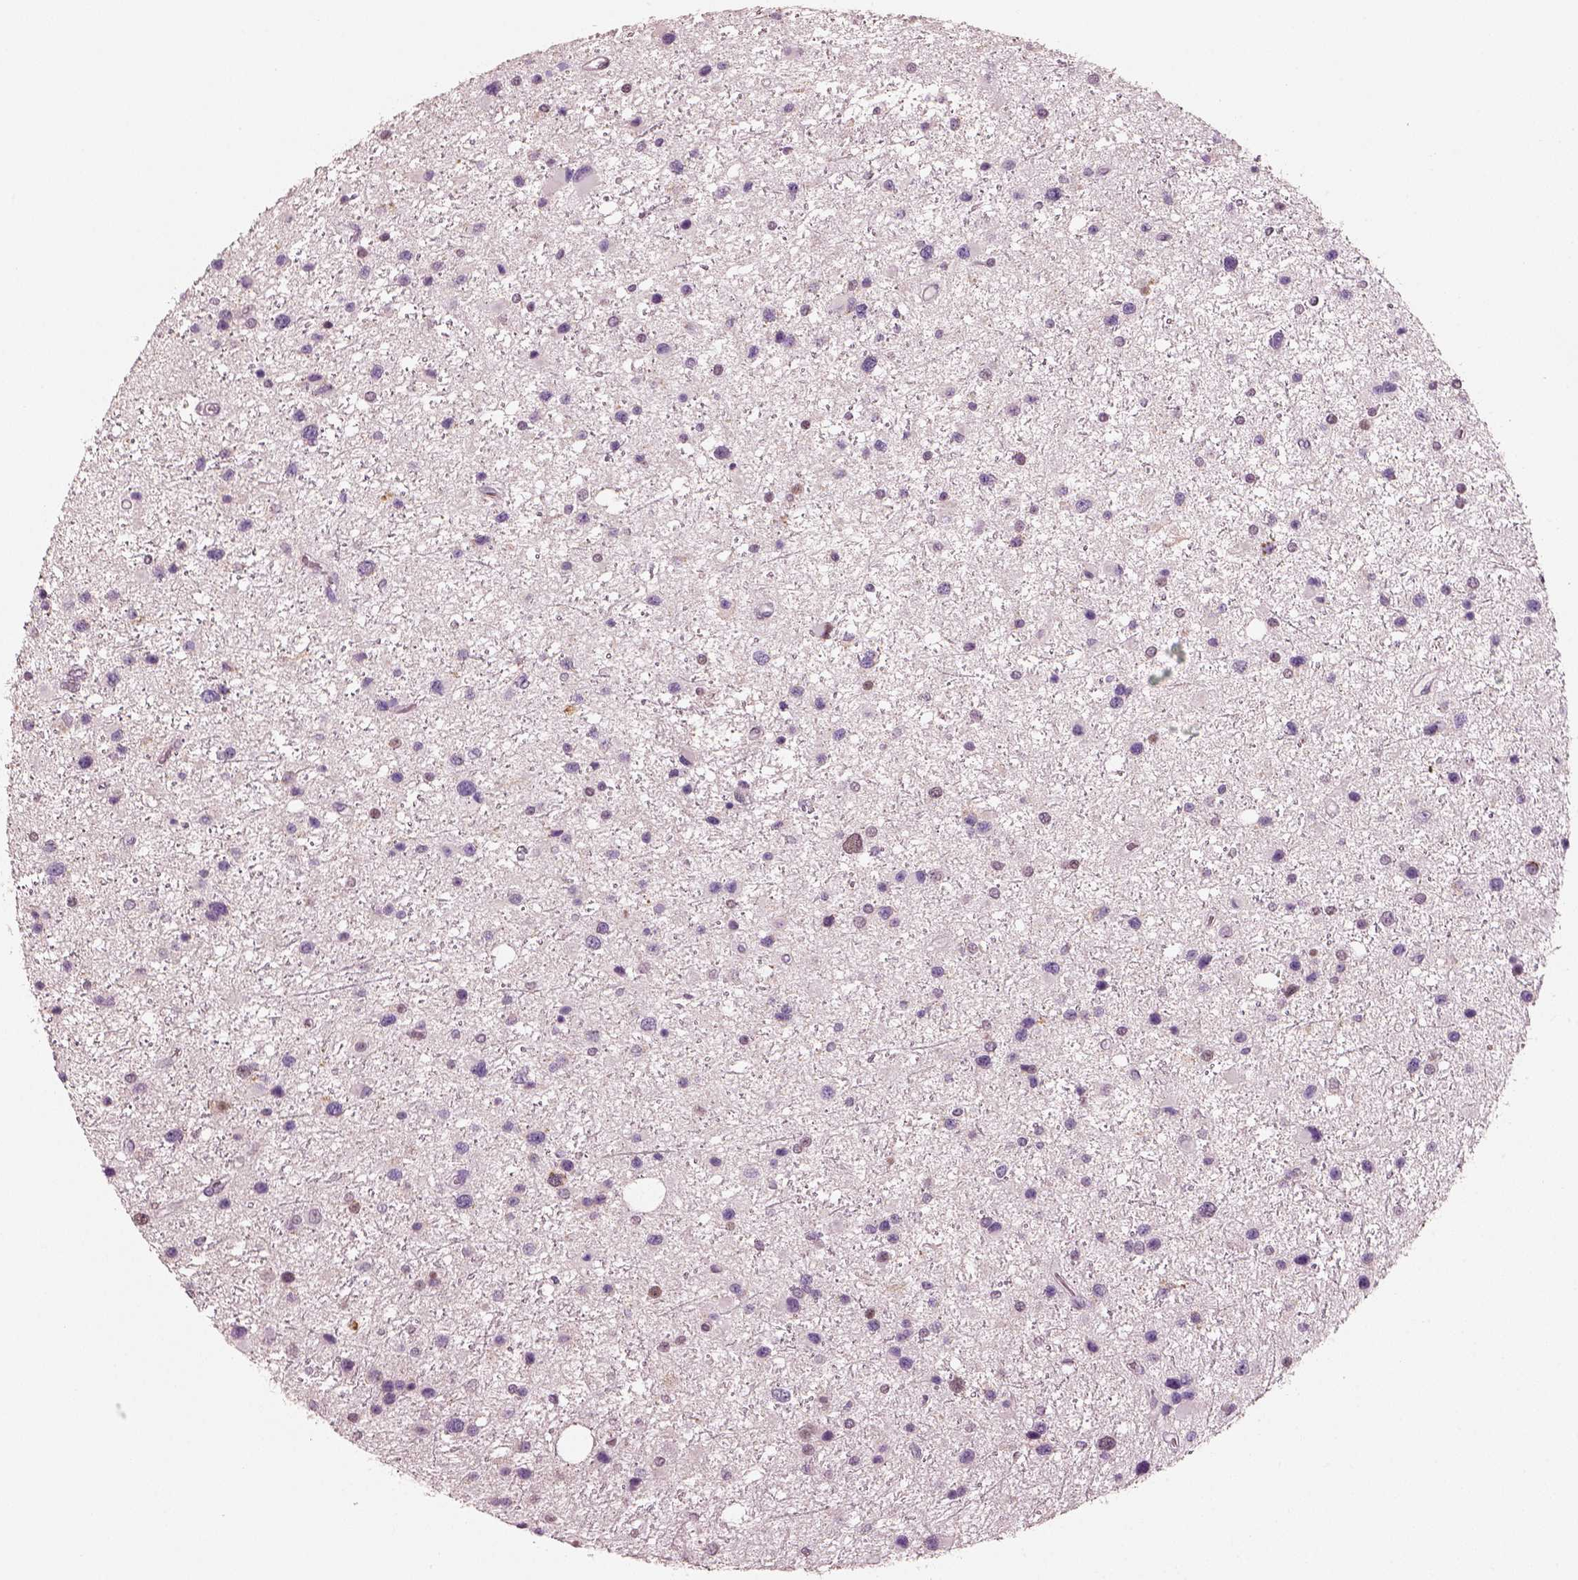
{"staining": {"intensity": "negative", "quantity": "none", "location": "none"}, "tissue": "glioma", "cell_type": "Tumor cells", "image_type": "cancer", "snomed": [{"axis": "morphology", "description": "Glioma, malignant, Low grade"}, {"axis": "topography", "description": "Brain"}], "caption": "Glioma stained for a protein using IHC demonstrates no staining tumor cells.", "gene": "ELSPBP1", "patient": {"sex": "female", "age": 32}}